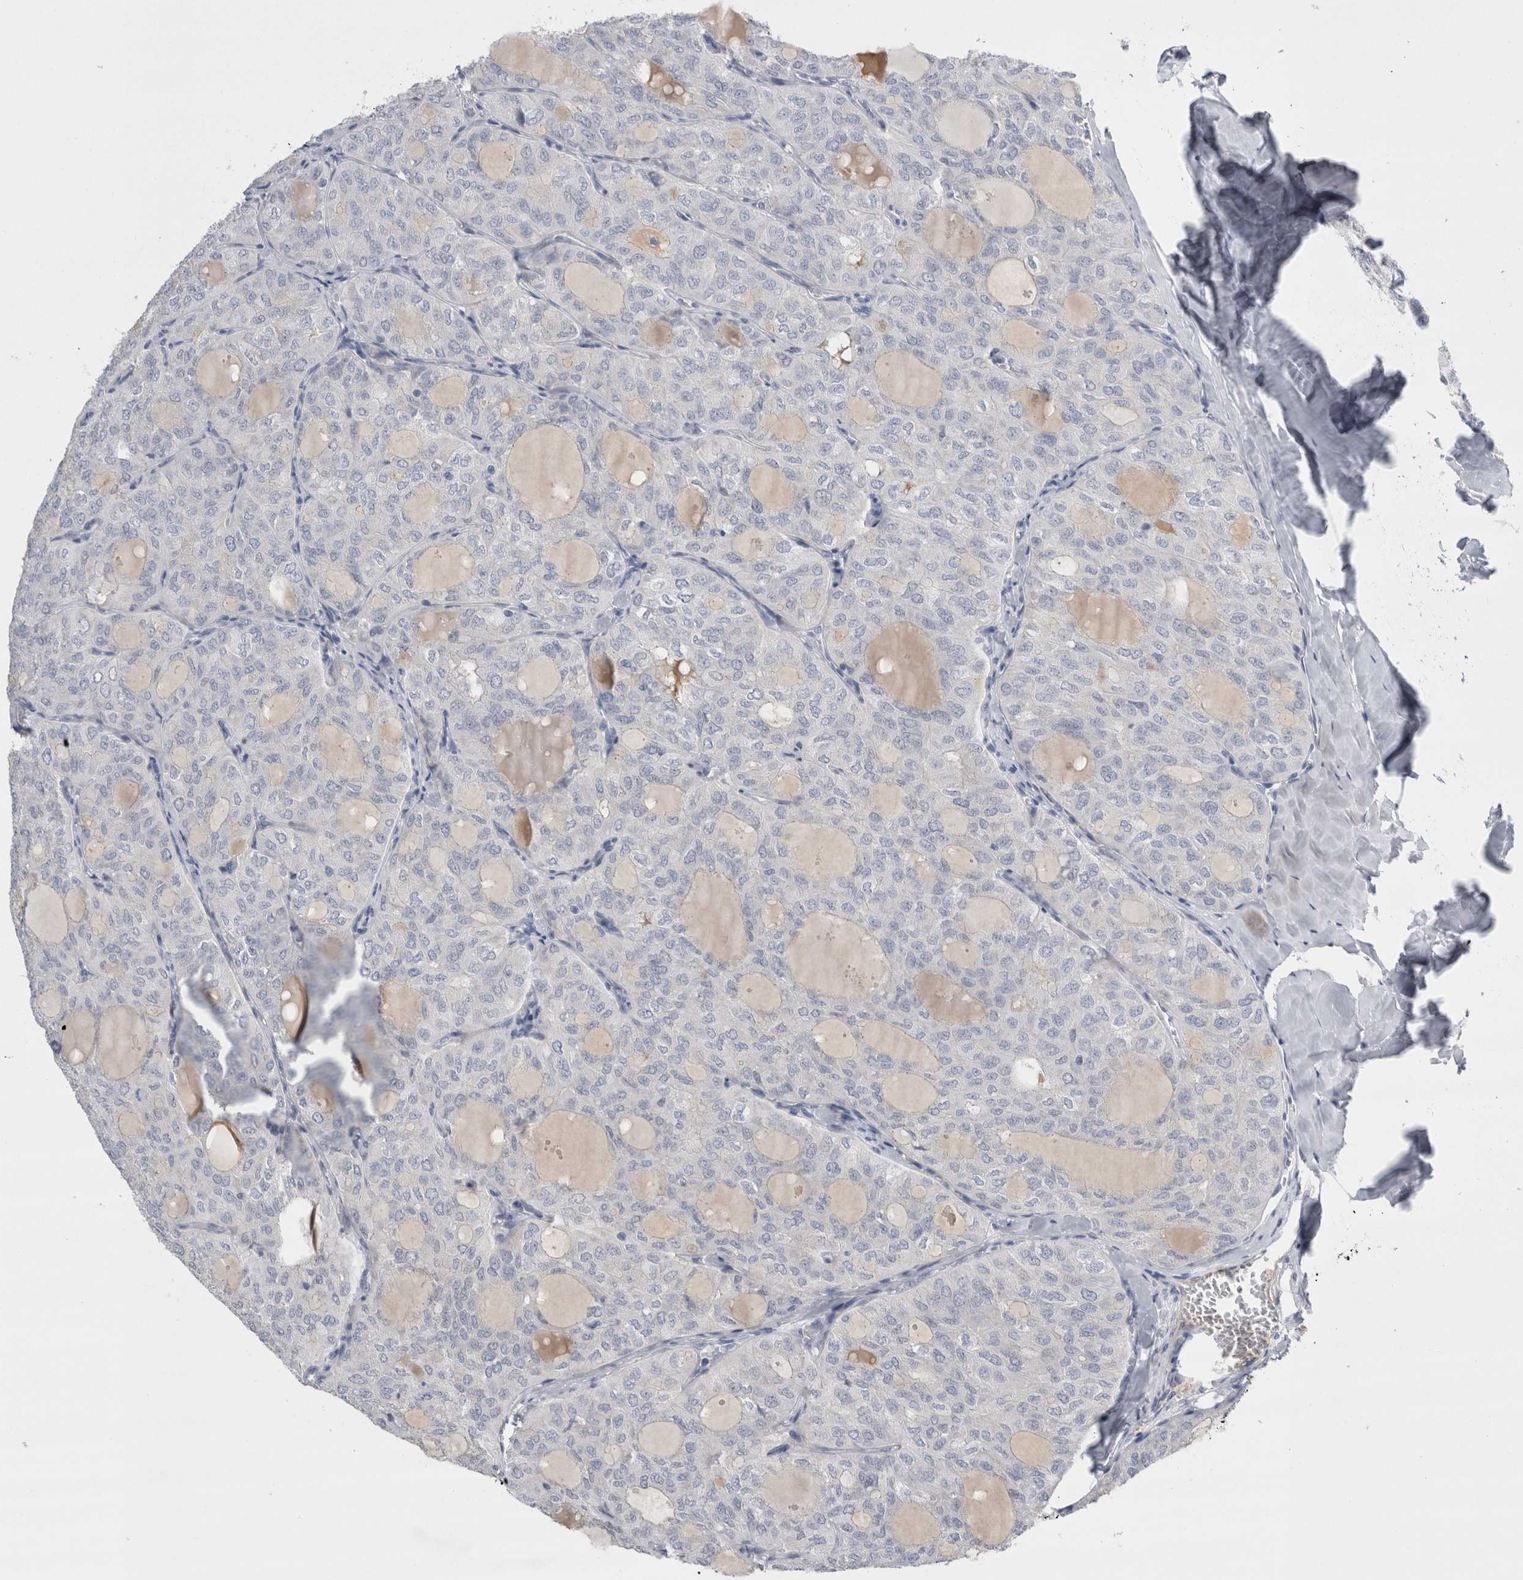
{"staining": {"intensity": "negative", "quantity": "none", "location": "none"}, "tissue": "thyroid cancer", "cell_type": "Tumor cells", "image_type": "cancer", "snomed": [{"axis": "morphology", "description": "Follicular adenoma carcinoma, NOS"}, {"axis": "topography", "description": "Thyroid gland"}], "caption": "This photomicrograph is of thyroid follicular adenoma carcinoma stained with IHC to label a protein in brown with the nuclei are counter-stained blue. There is no expression in tumor cells.", "gene": "REG1A", "patient": {"sex": "male", "age": 75}}